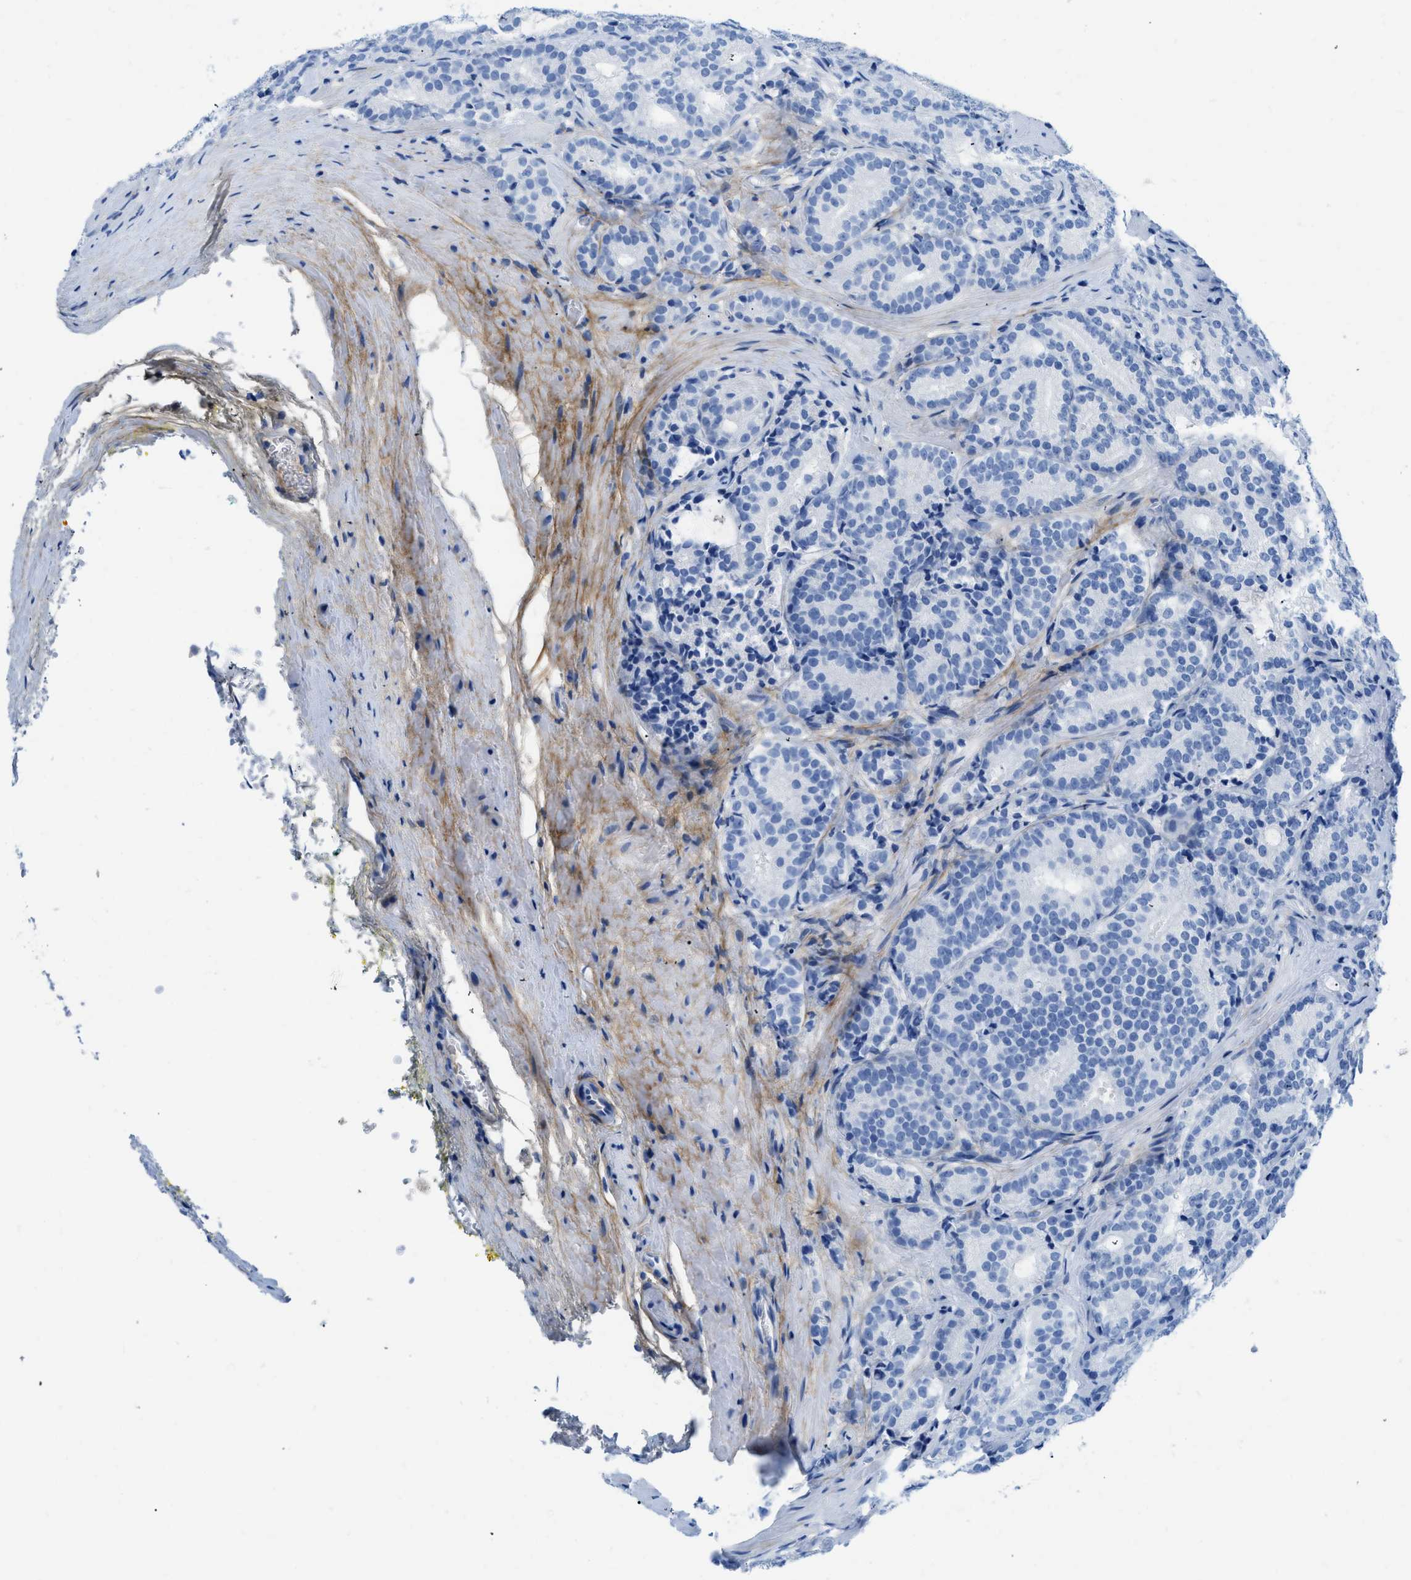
{"staining": {"intensity": "negative", "quantity": "none", "location": "none"}, "tissue": "prostate cancer", "cell_type": "Tumor cells", "image_type": "cancer", "snomed": [{"axis": "morphology", "description": "Adenocarcinoma, High grade"}, {"axis": "topography", "description": "Prostate"}], "caption": "High magnification brightfield microscopy of prostate adenocarcinoma (high-grade) stained with DAB (brown) and counterstained with hematoxylin (blue): tumor cells show no significant positivity.", "gene": "COL3A1", "patient": {"sex": "male", "age": 61}}